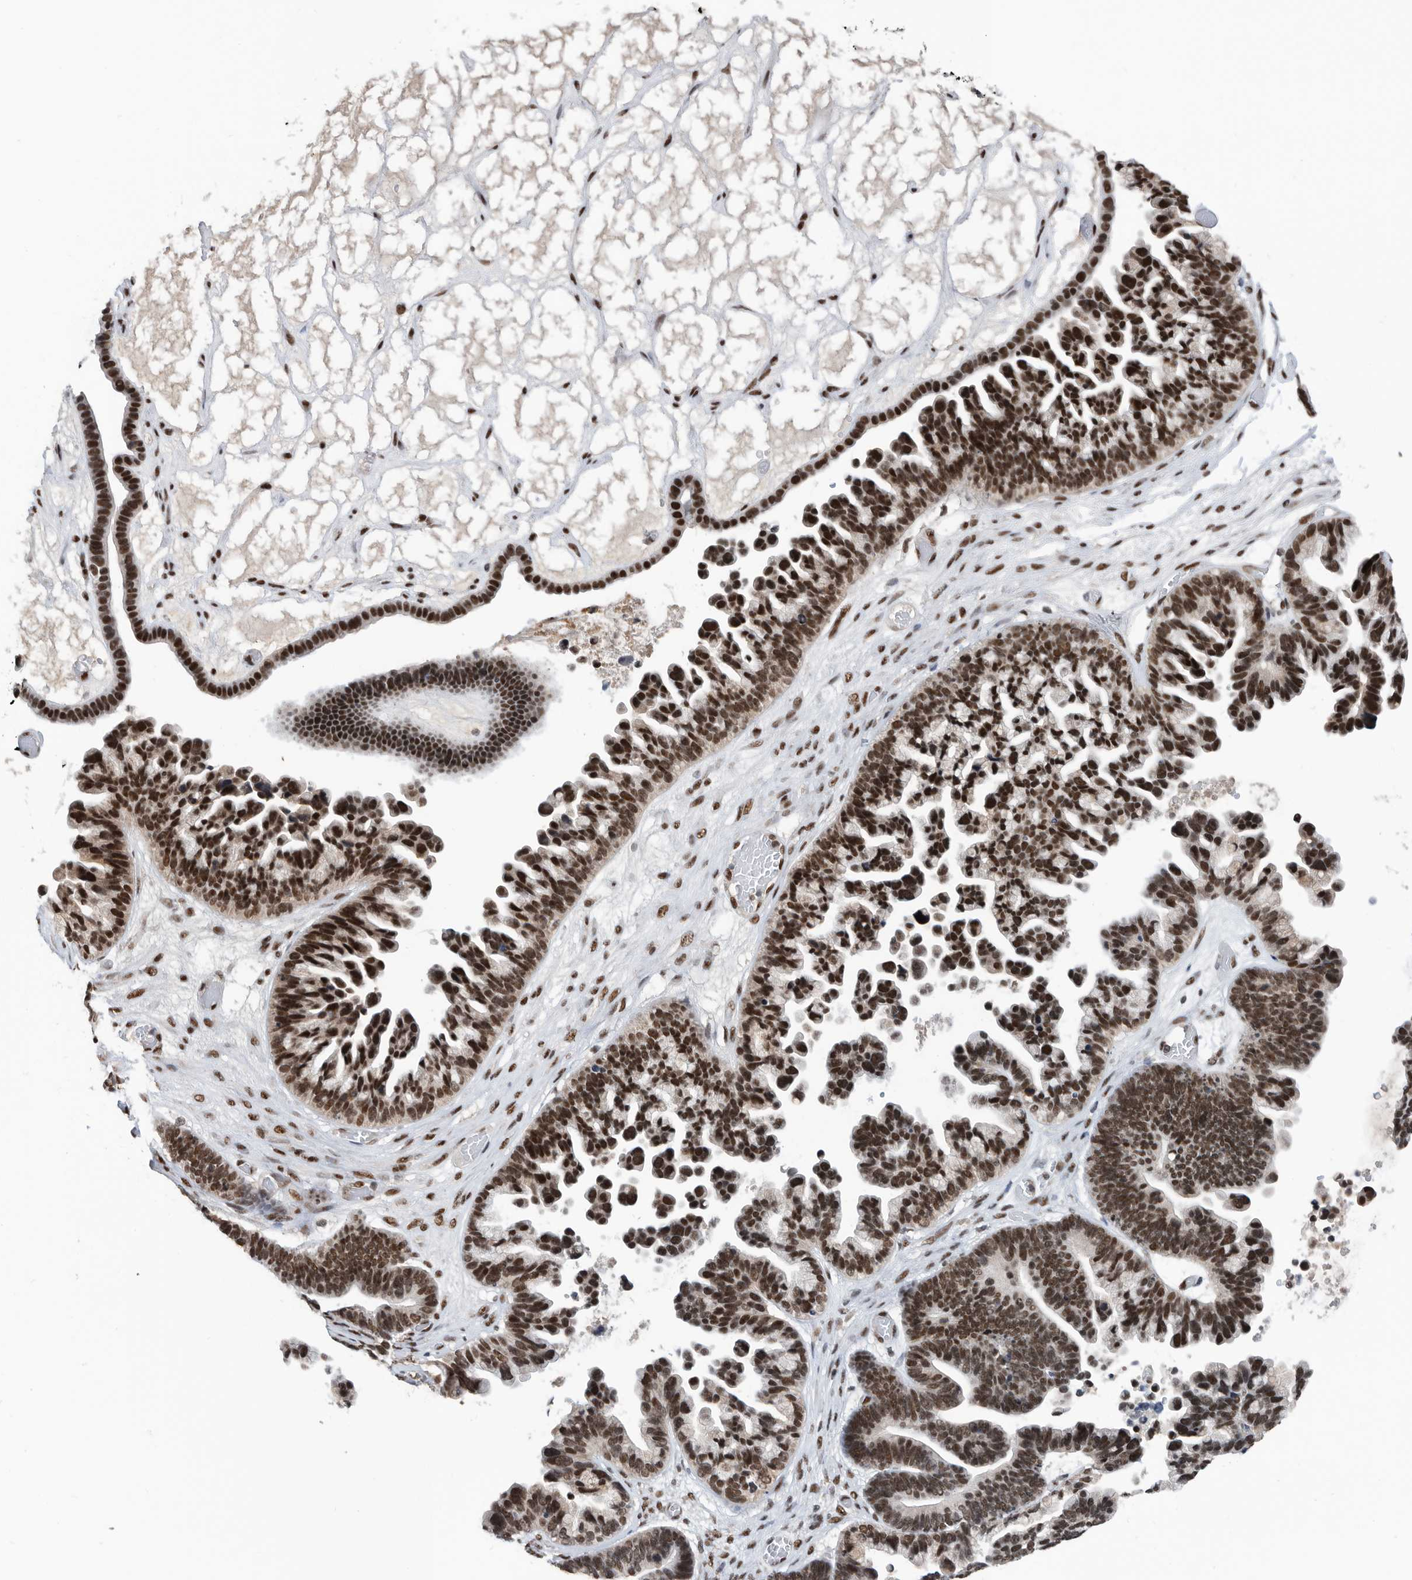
{"staining": {"intensity": "strong", "quantity": ">75%", "location": "nuclear"}, "tissue": "ovarian cancer", "cell_type": "Tumor cells", "image_type": "cancer", "snomed": [{"axis": "morphology", "description": "Cystadenocarcinoma, serous, NOS"}, {"axis": "topography", "description": "Ovary"}], "caption": "The image exhibits staining of serous cystadenocarcinoma (ovarian), revealing strong nuclear protein staining (brown color) within tumor cells. (Stains: DAB (3,3'-diaminobenzidine) in brown, nuclei in blue, Microscopy: brightfield microscopy at high magnification).", "gene": "ZNF260", "patient": {"sex": "female", "age": 56}}